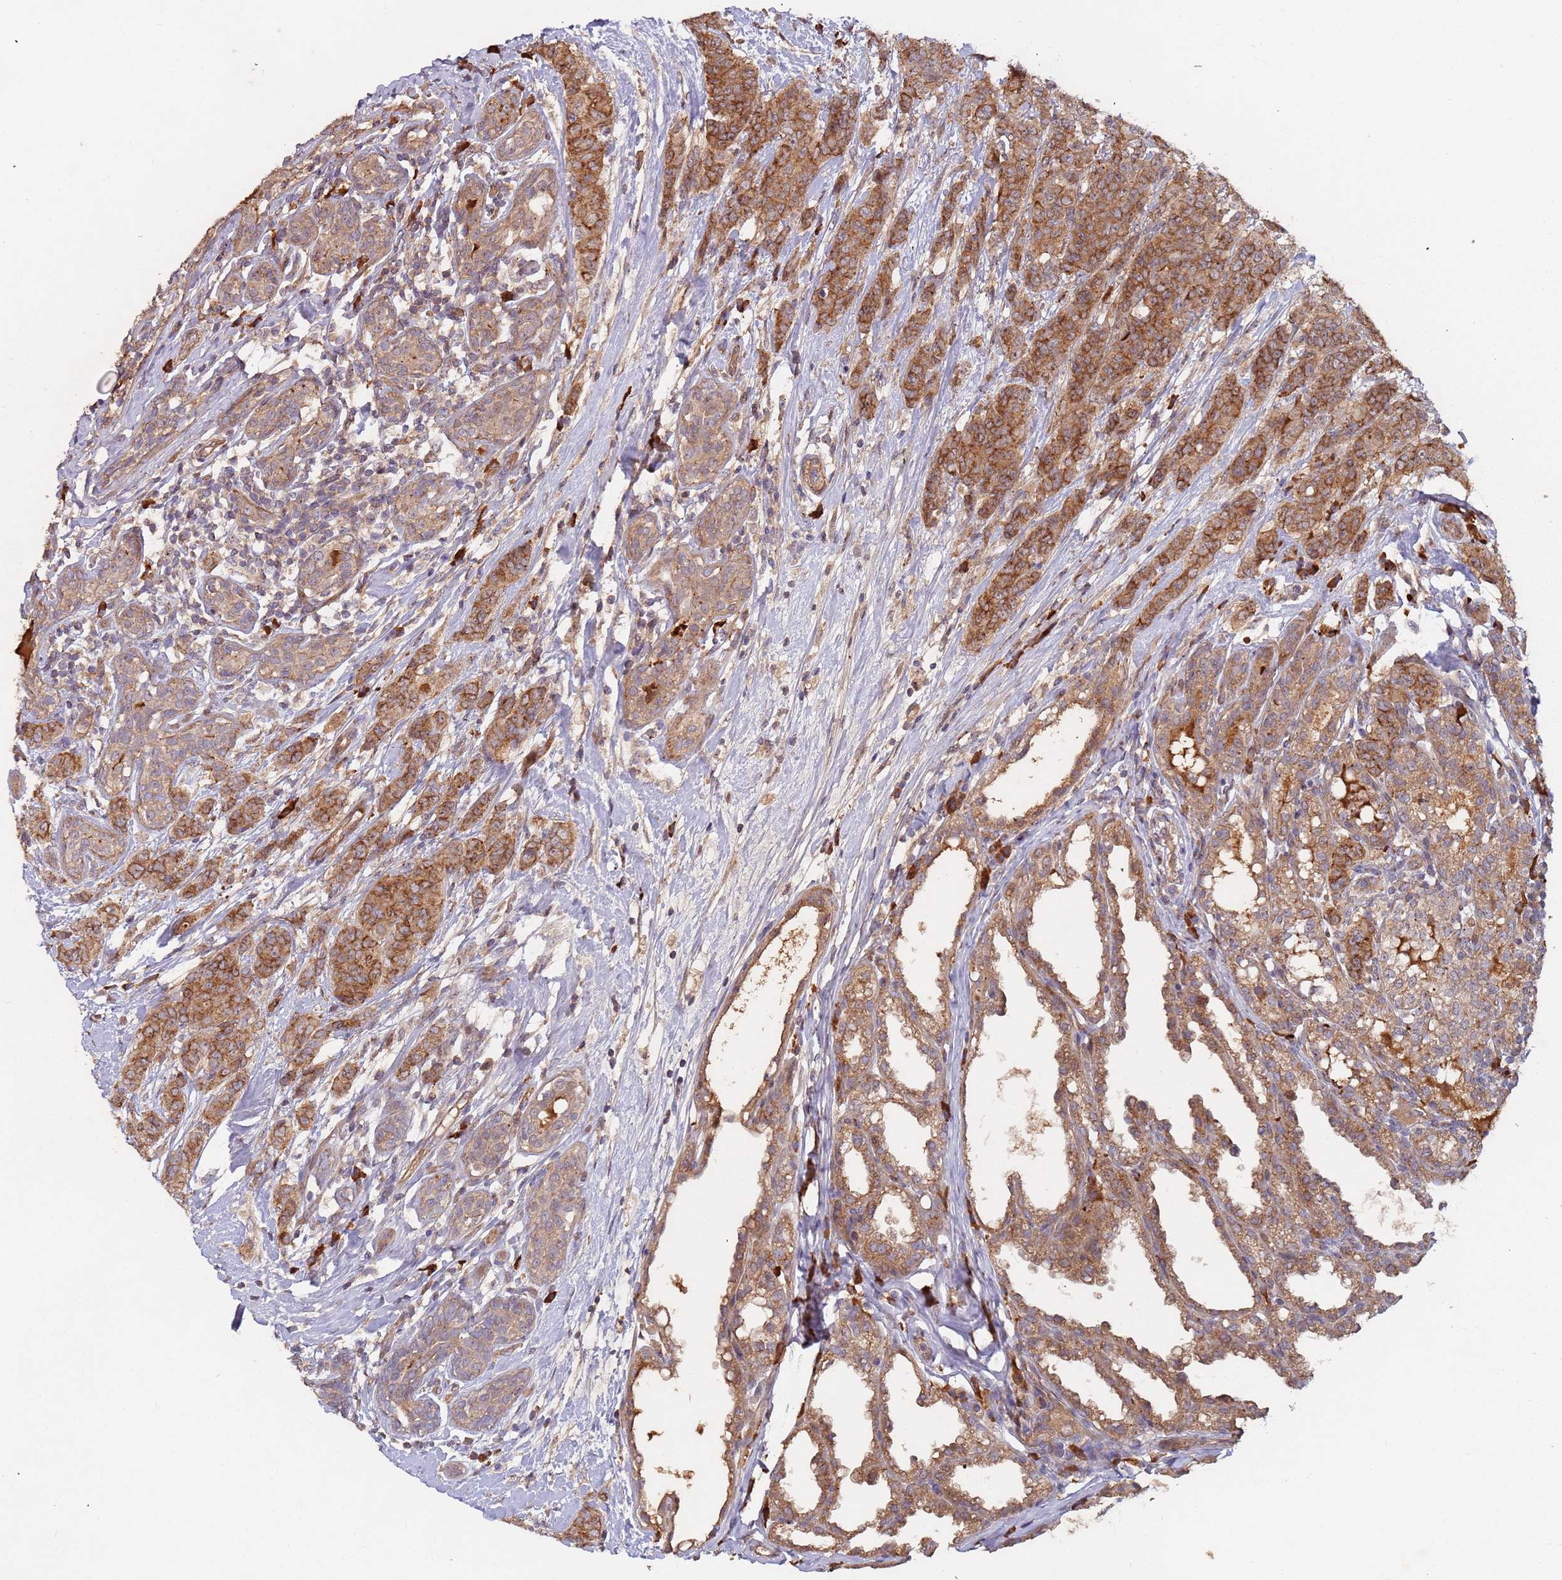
{"staining": {"intensity": "strong", "quantity": ">75%", "location": "cytoplasmic/membranous"}, "tissue": "breast cancer", "cell_type": "Tumor cells", "image_type": "cancer", "snomed": [{"axis": "morphology", "description": "Duct carcinoma"}, {"axis": "topography", "description": "Breast"}], "caption": "The image reveals staining of breast intraductal carcinoma, revealing strong cytoplasmic/membranous protein positivity (brown color) within tumor cells. The staining was performed using DAB, with brown indicating positive protein expression. Nuclei are stained blue with hematoxylin.", "gene": "KANSL1L", "patient": {"sex": "female", "age": 40}}